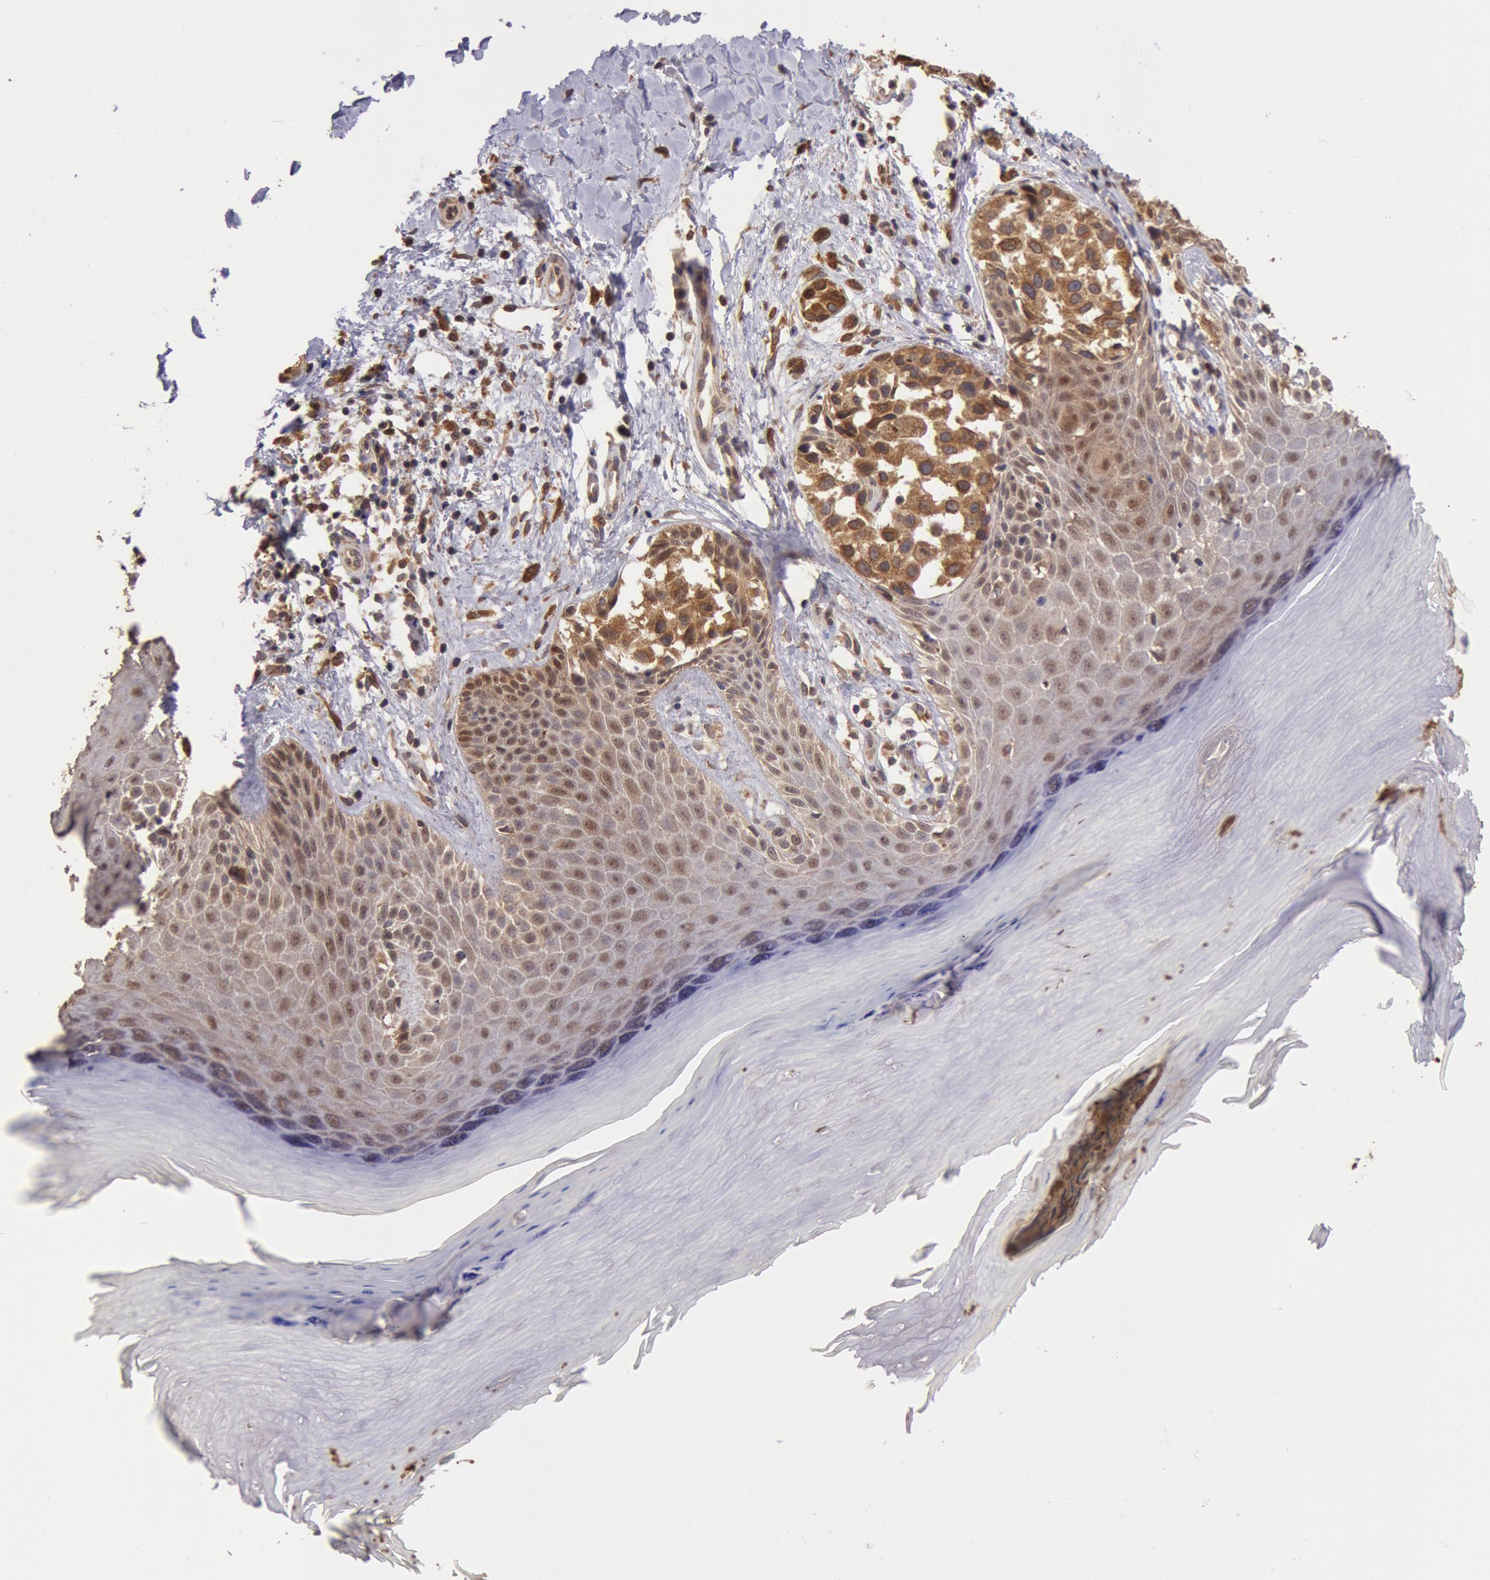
{"staining": {"intensity": "strong", "quantity": ">75%", "location": "cytoplasmic/membranous"}, "tissue": "melanoma", "cell_type": "Tumor cells", "image_type": "cancer", "snomed": [{"axis": "morphology", "description": "Malignant melanoma, NOS"}, {"axis": "topography", "description": "Skin"}], "caption": "IHC (DAB) staining of malignant melanoma demonstrates strong cytoplasmic/membranous protein positivity in about >75% of tumor cells.", "gene": "COMT", "patient": {"sex": "male", "age": 79}}